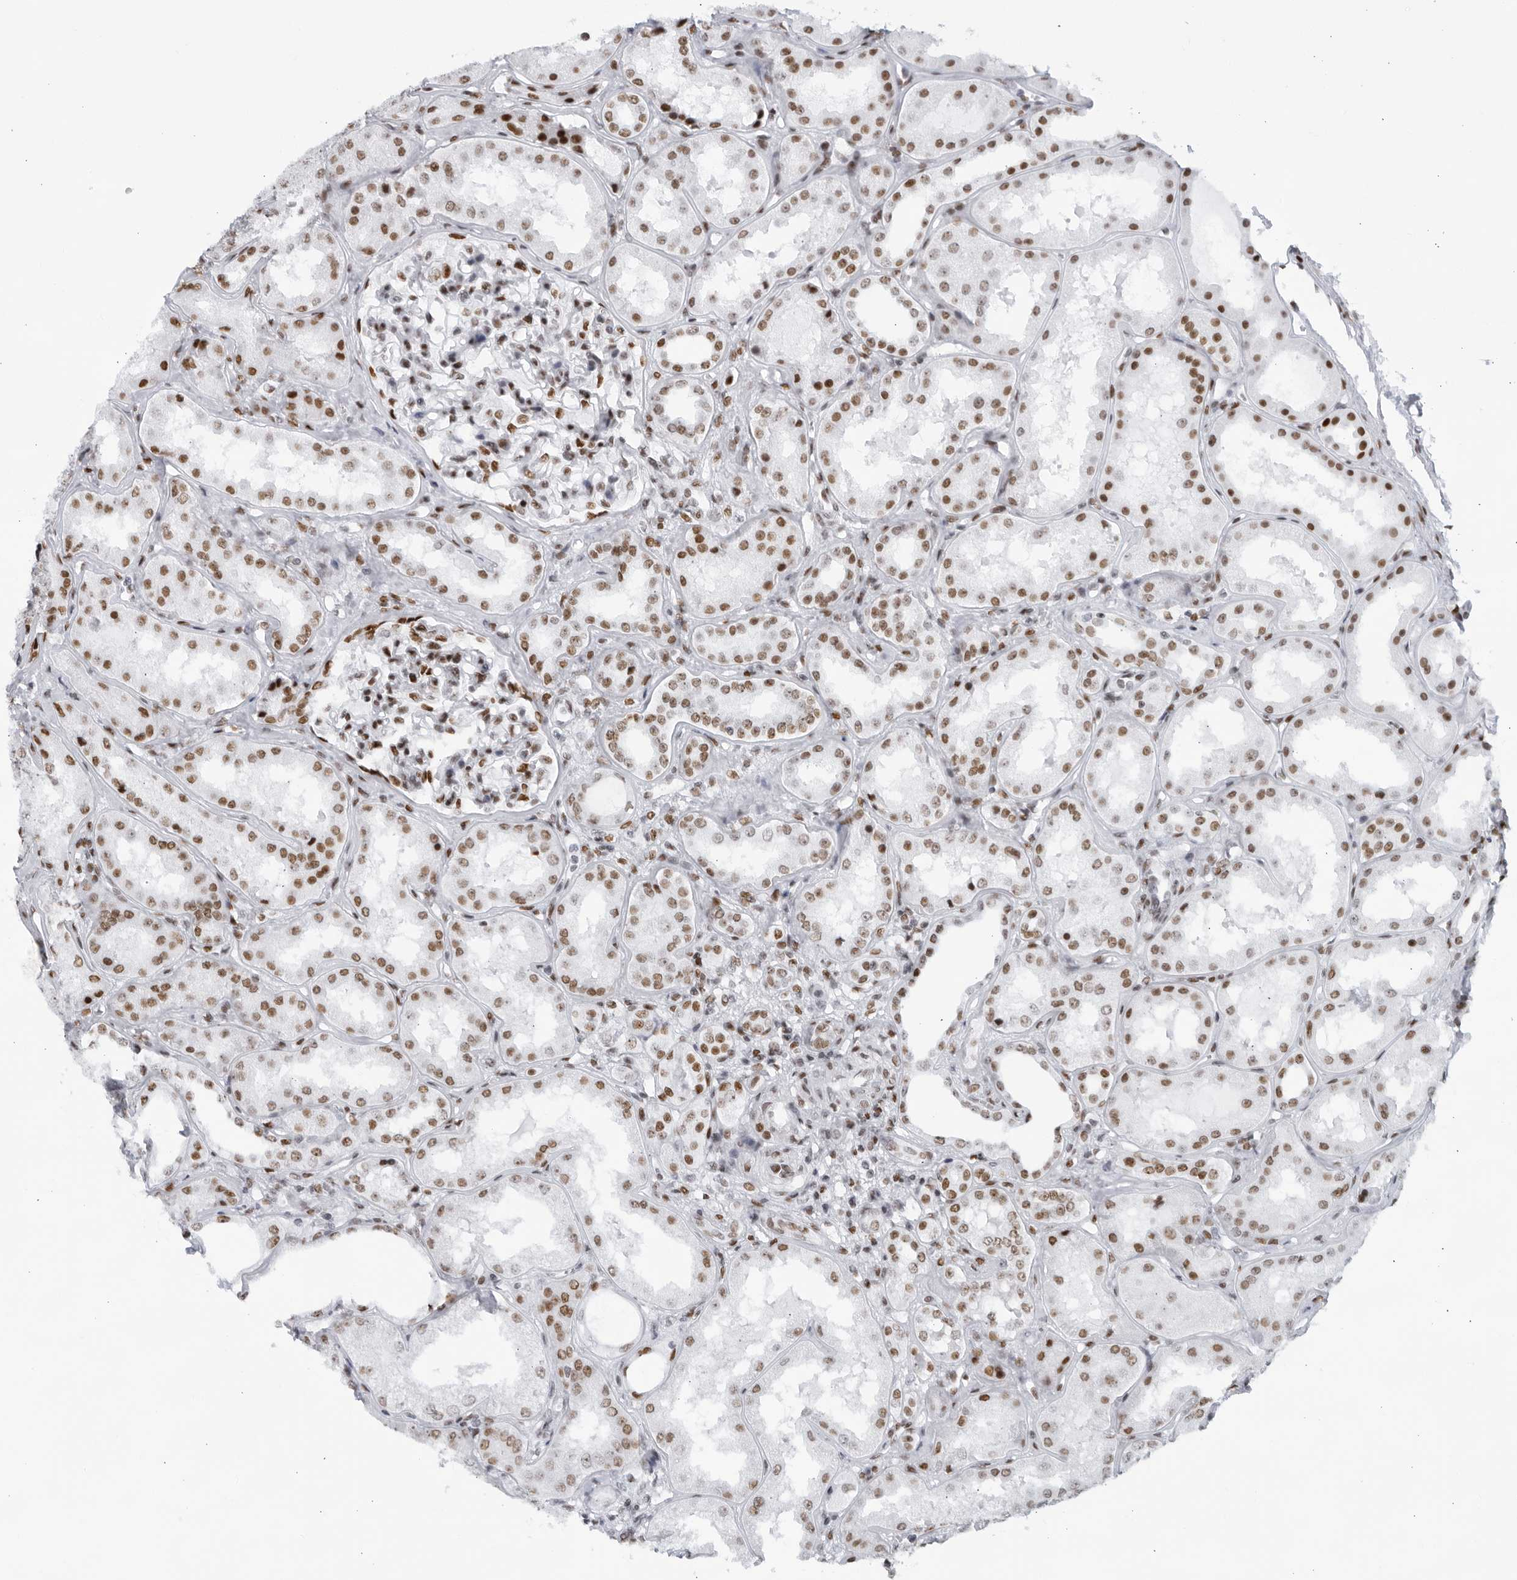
{"staining": {"intensity": "moderate", "quantity": ">75%", "location": "nuclear"}, "tissue": "kidney", "cell_type": "Cells in glomeruli", "image_type": "normal", "snomed": [{"axis": "morphology", "description": "Normal tissue, NOS"}, {"axis": "topography", "description": "Kidney"}], "caption": "An image of human kidney stained for a protein demonstrates moderate nuclear brown staining in cells in glomeruli. (Brightfield microscopy of DAB IHC at high magnification).", "gene": "HP1BP3", "patient": {"sex": "female", "age": 56}}